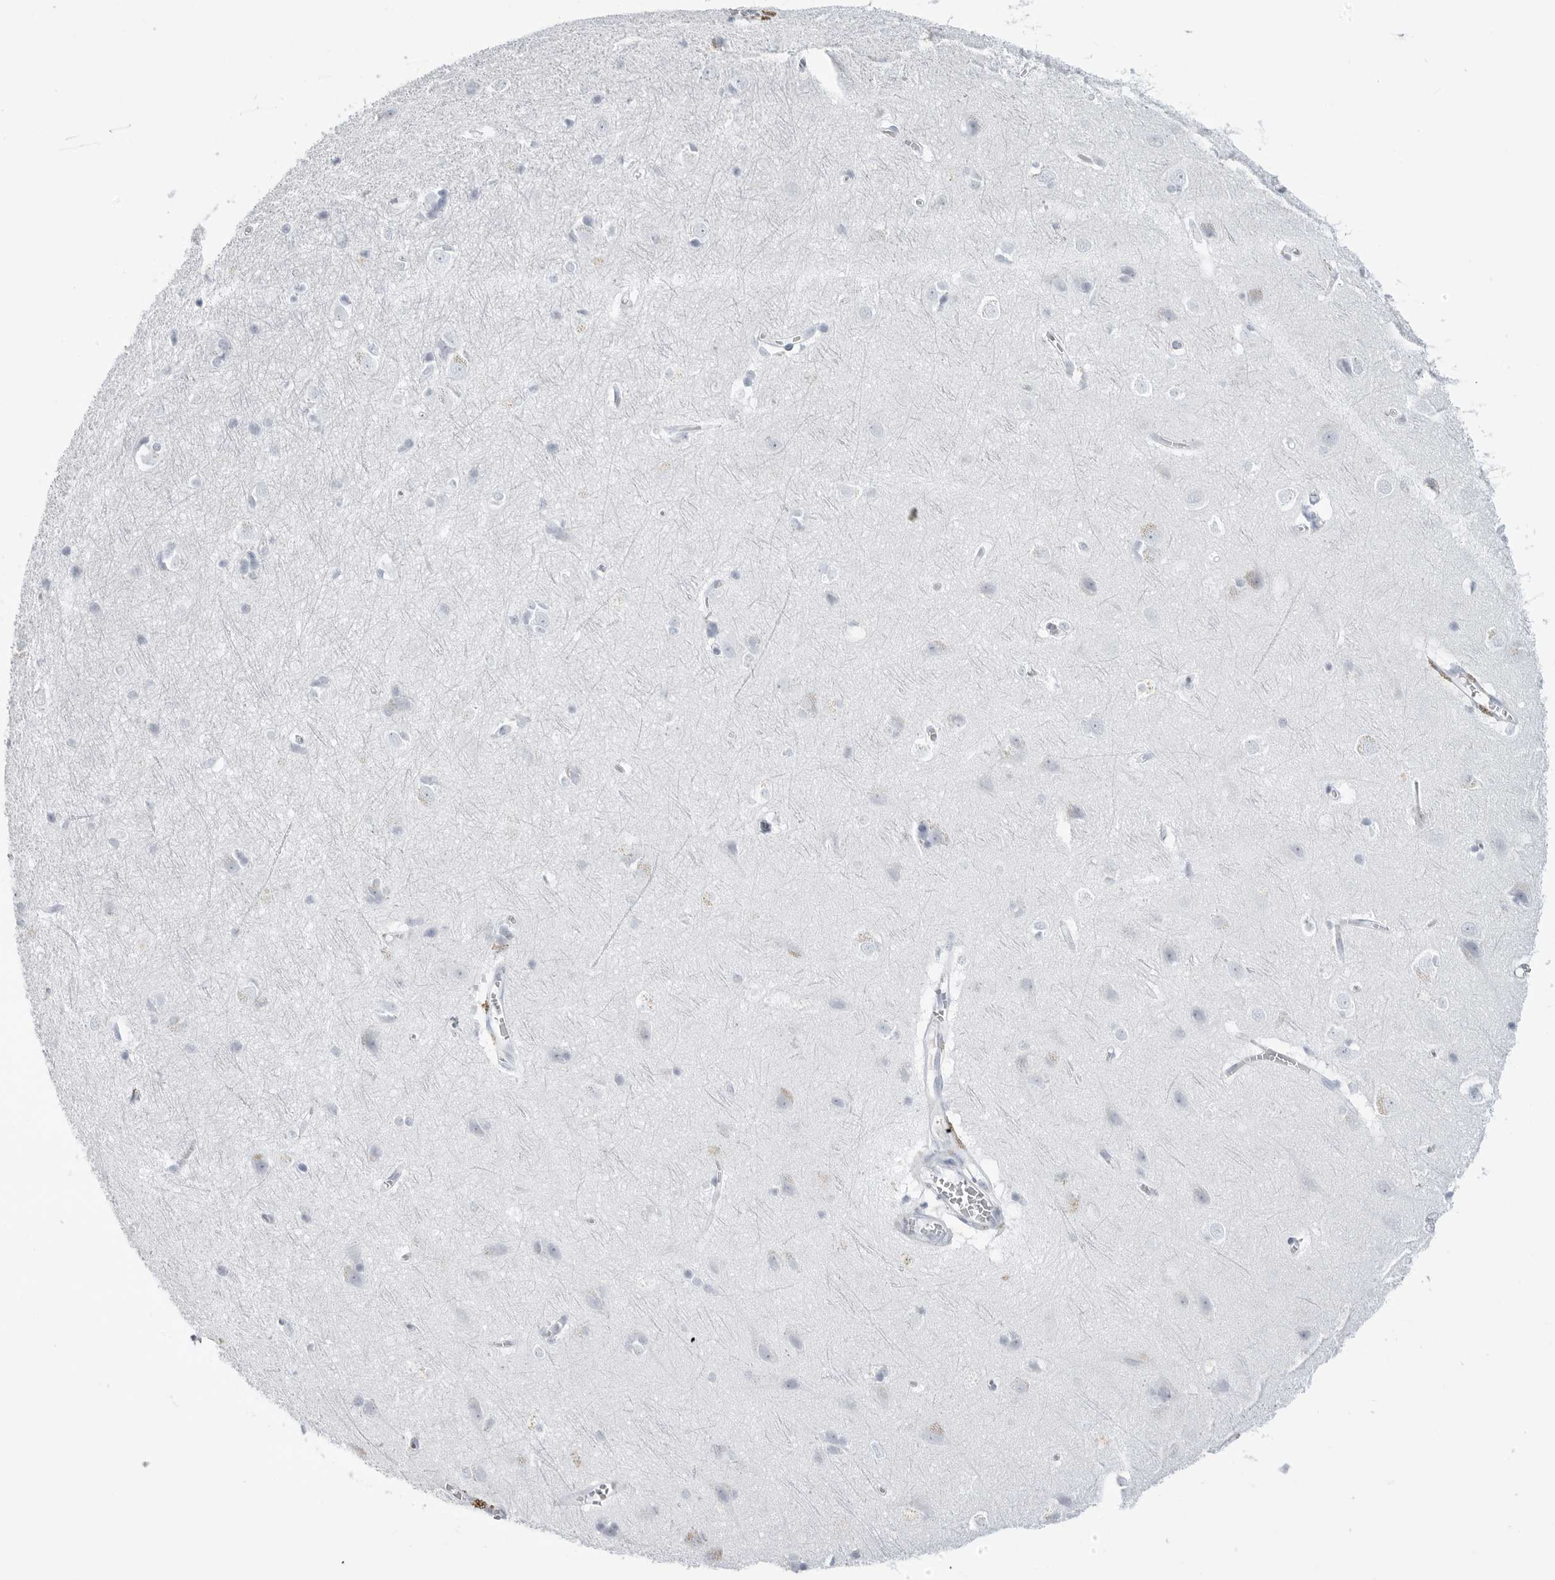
{"staining": {"intensity": "negative", "quantity": "none", "location": "none"}, "tissue": "cerebral cortex", "cell_type": "Endothelial cells", "image_type": "normal", "snomed": [{"axis": "morphology", "description": "Normal tissue, NOS"}, {"axis": "topography", "description": "Cerebral cortex"}], "caption": "Cerebral cortex was stained to show a protein in brown. There is no significant positivity in endothelial cells.", "gene": "AMPD1", "patient": {"sex": "male", "age": 54}}